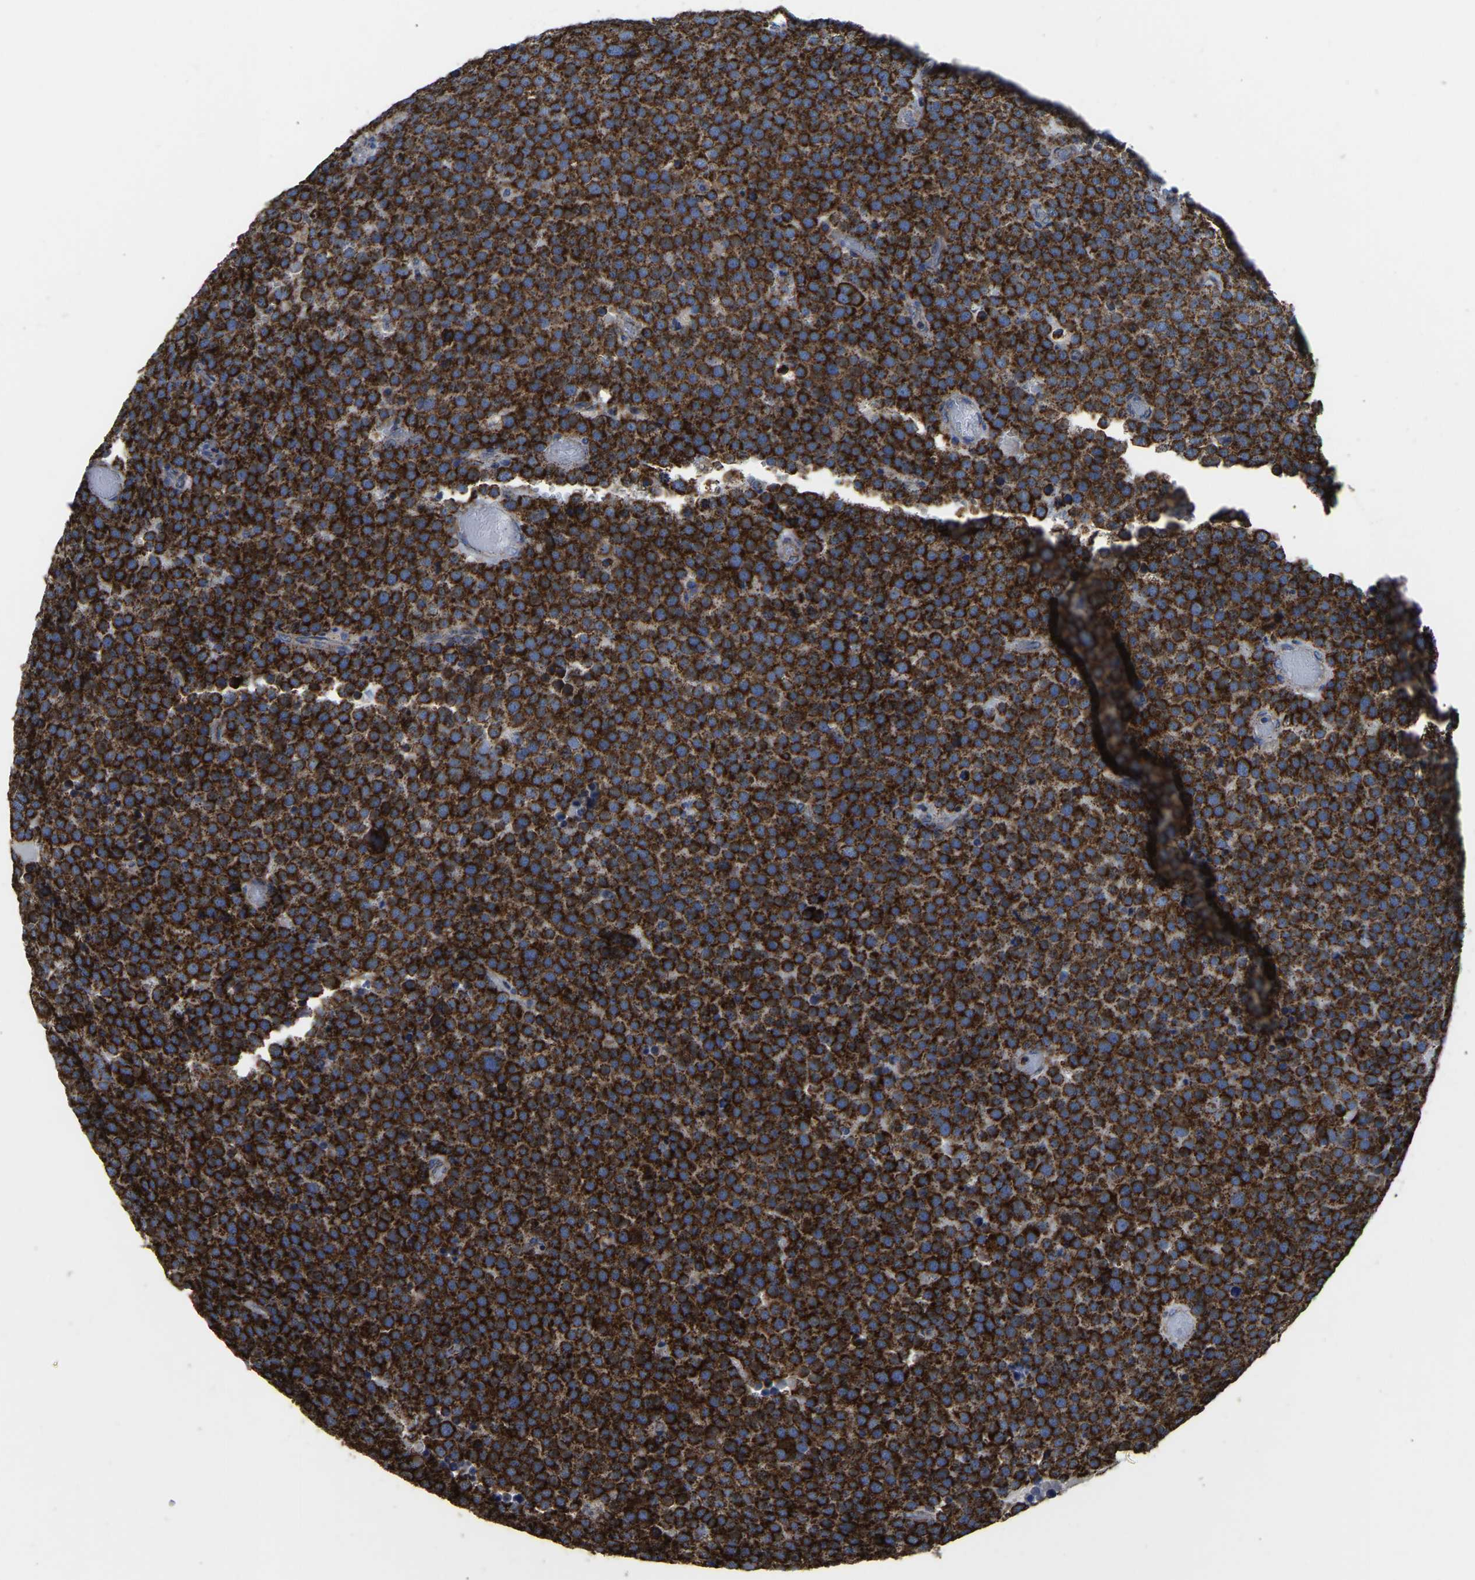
{"staining": {"intensity": "strong", "quantity": ">75%", "location": "cytoplasmic/membranous"}, "tissue": "testis cancer", "cell_type": "Tumor cells", "image_type": "cancer", "snomed": [{"axis": "morphology", "description": "Normal tissue, NOS"}, {"axis": "morphology", "description": "Seminoma, NOS"}, {"axis": "topography", "description": "Testis"}], "caption": "This photomicrograph displays seminoma (testis) stained with immunohistochemistry (IHC) to label a protein in brown. The cytoplasmic/membranous of tumor cells show strong positivity for the protein. Nuclei are counter-stained blue.", "gene": "ETFA", "patient": {"sex": "male", "age": 71}}